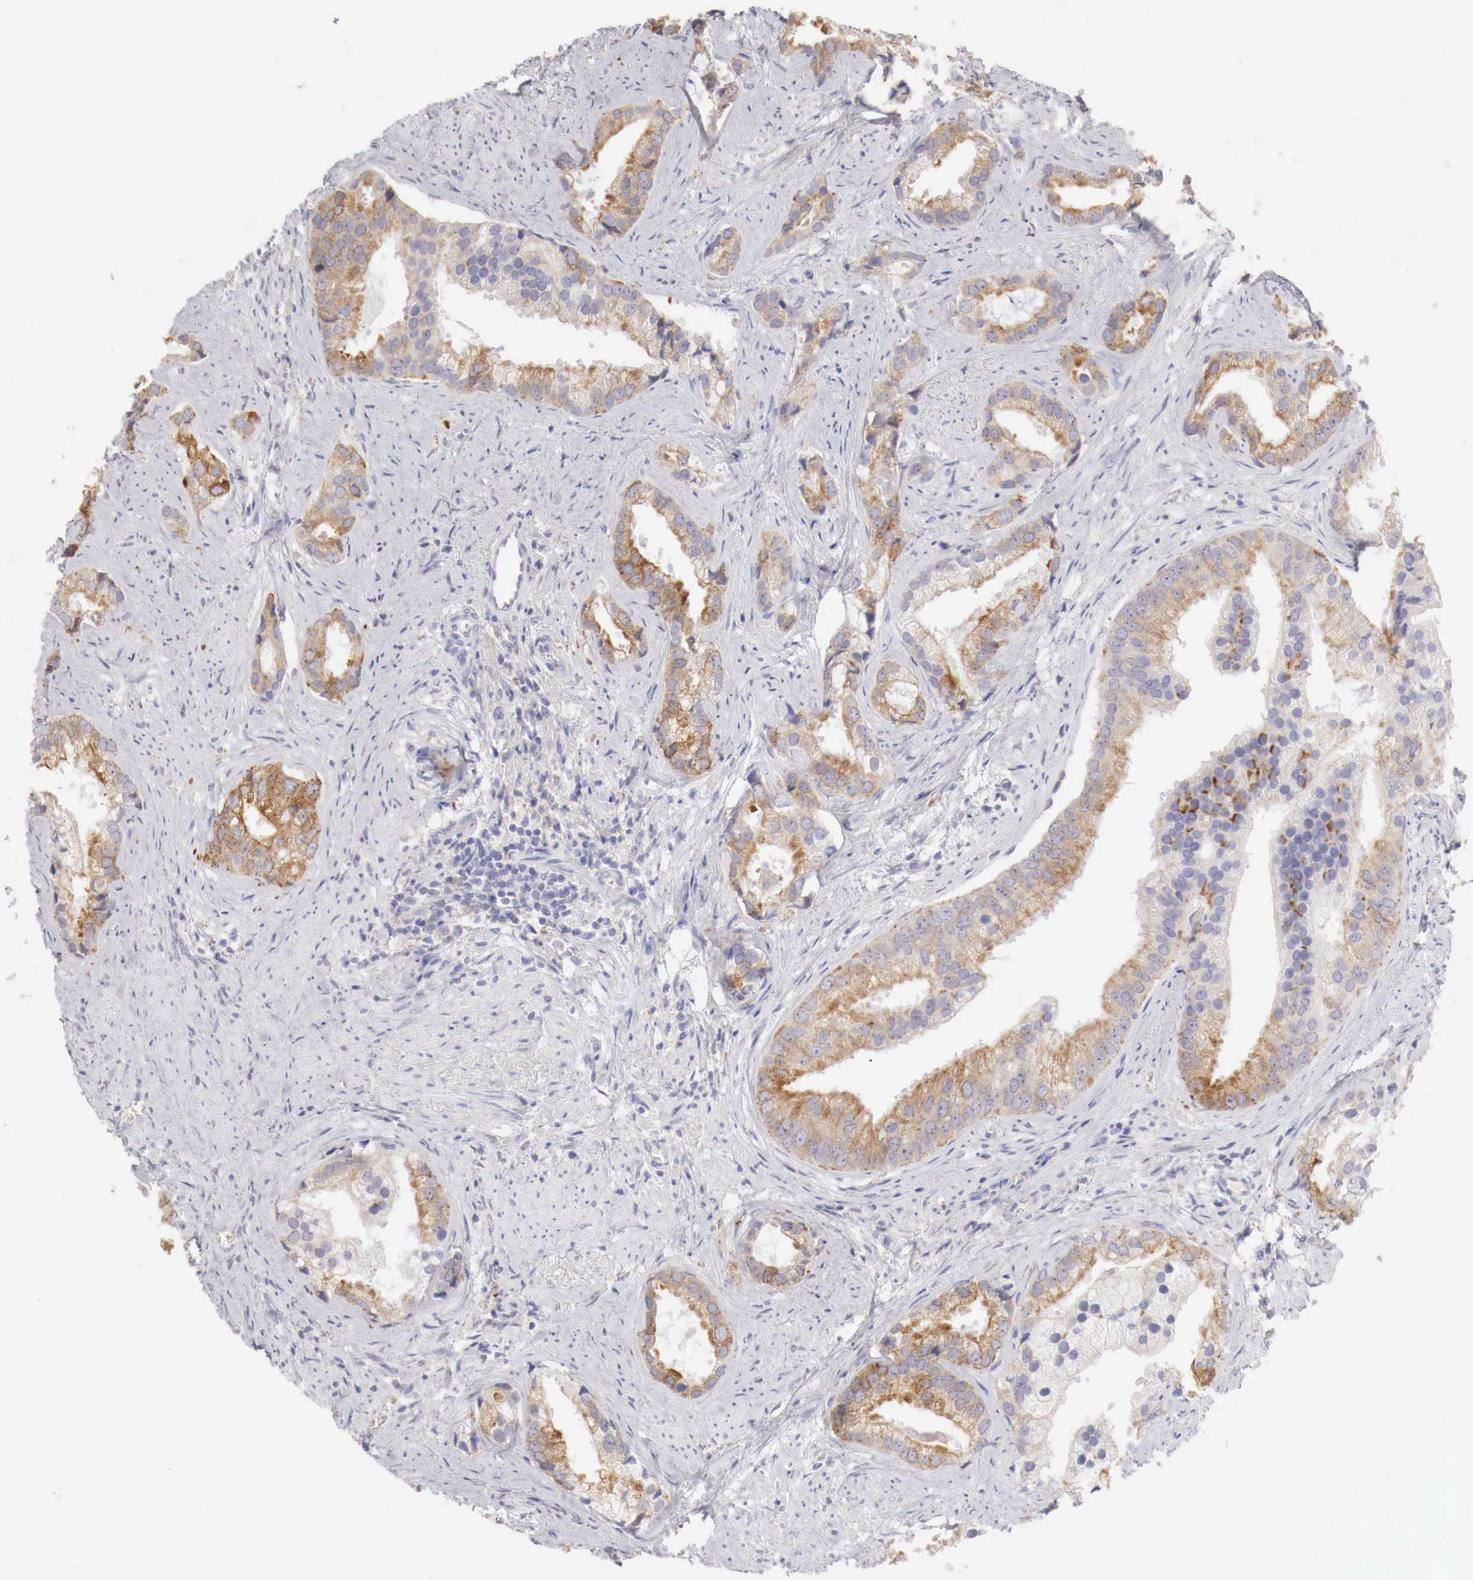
{"staining": {"intensity": "moderate", "quantity": "25%-75%", "location": "cytoplasmic/membranous"}, "tissue": "prostate cancer", "cell_type": "Tumor cells", "image_type": "cancer", "snomed": [{"axis": "morphology", "description": "Adenocarcinoma, Medium grade"}, {"axis": "topography", "description": "Prostate"}], "caption": "Tumor cells reveal moderate cytoplasmic/membranous expression in approximately 25%-75% of cells in prostate cancer (medium-grade adenocarcinoma).", "gene": "NSDHL", "patient": {"sex": "male", "age": 65}}